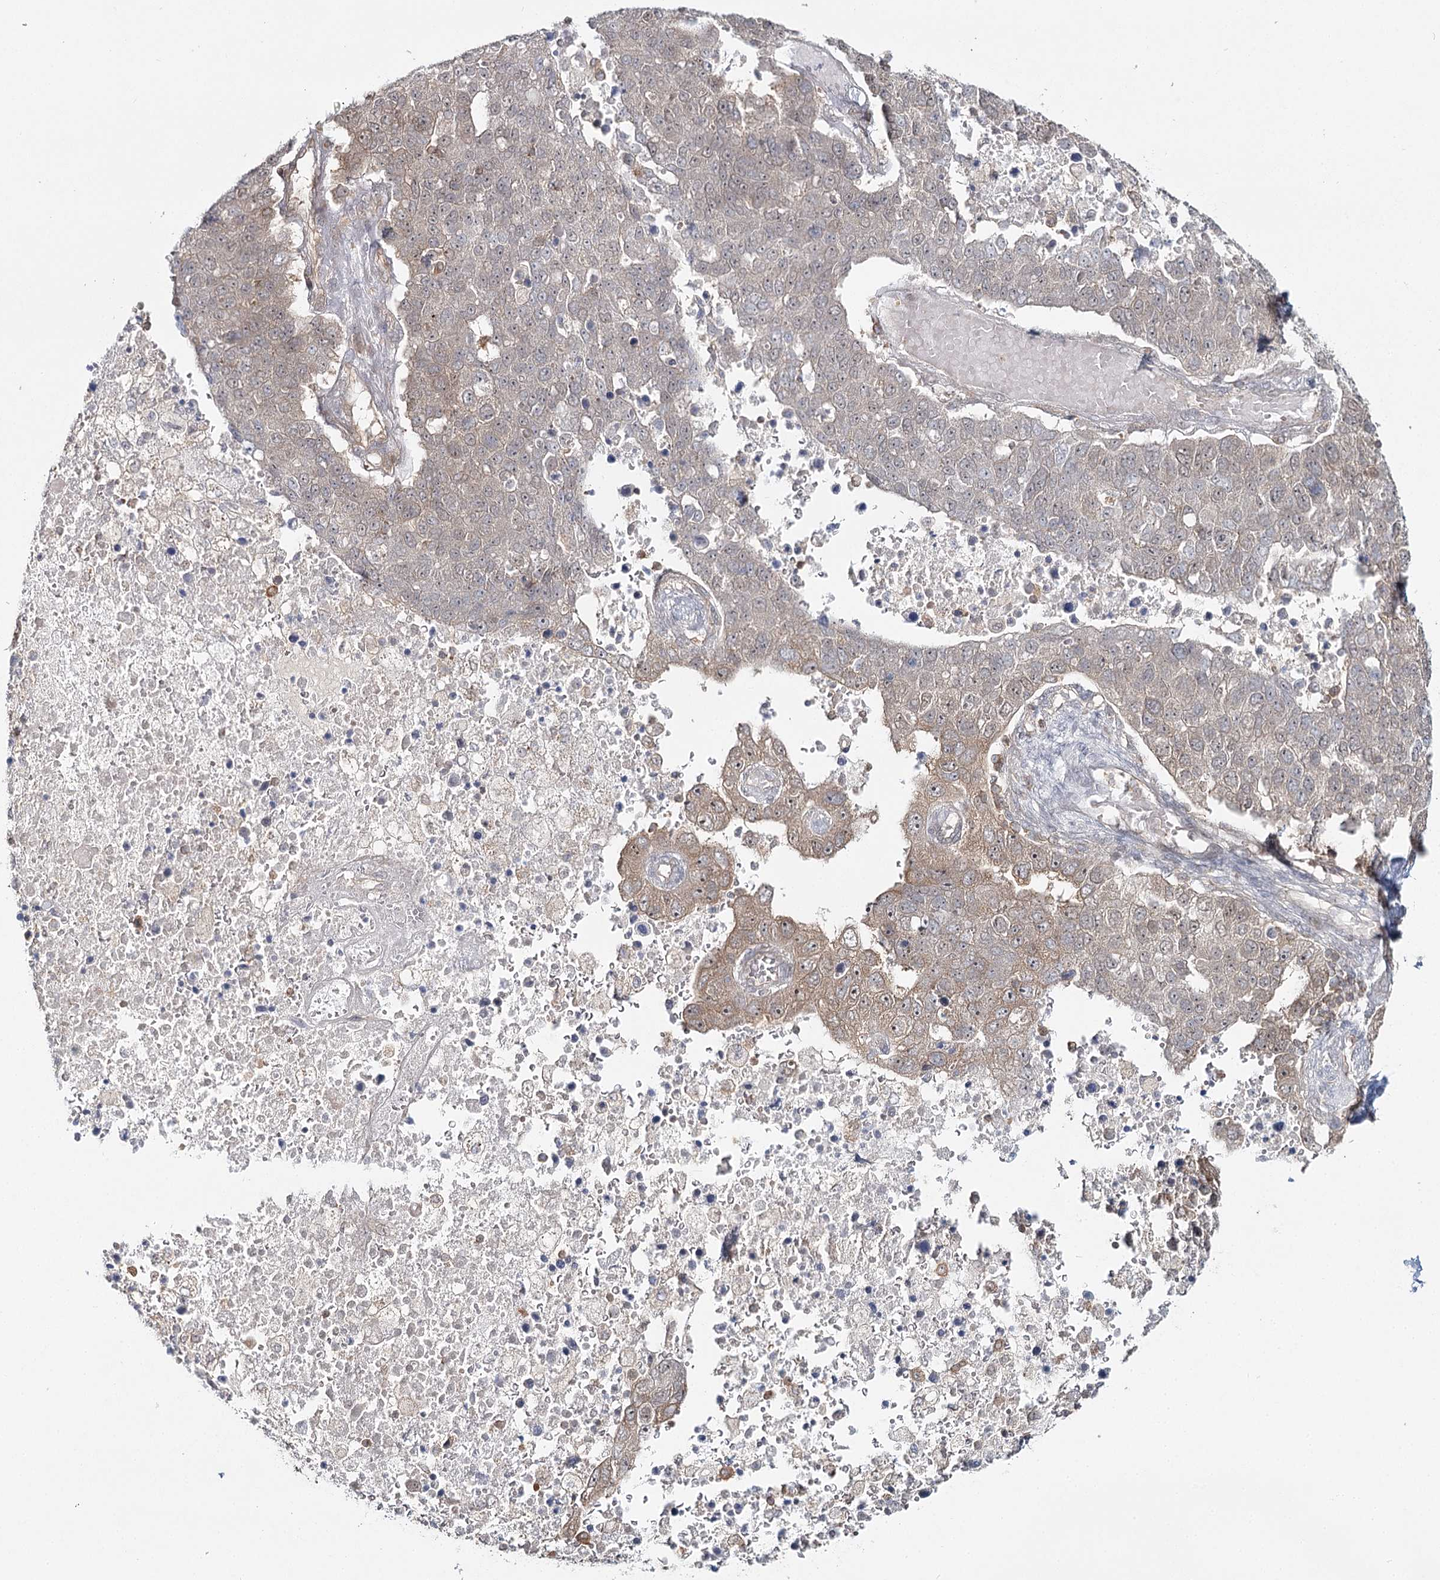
{"staining": {"intensity": "weak", "quantity": "<25%", "location": "cytoplasmic/membranous,nuclear"}, "tissue": "pancreatic cancer", "cell_type": "Tumor cells", "image_type": "cancer", "snomed": [{"axis": "morphology", "description": "Adenocarcinoma, NOS"}, {"axis": "topography", "description": "Pancreas"}], "caption": "There is no significant staining in tumor cells of pancreatic cancer (adenocarcinoma).", "gene": "FAM120B", "patient": {"sex": "female", "age": 61}}